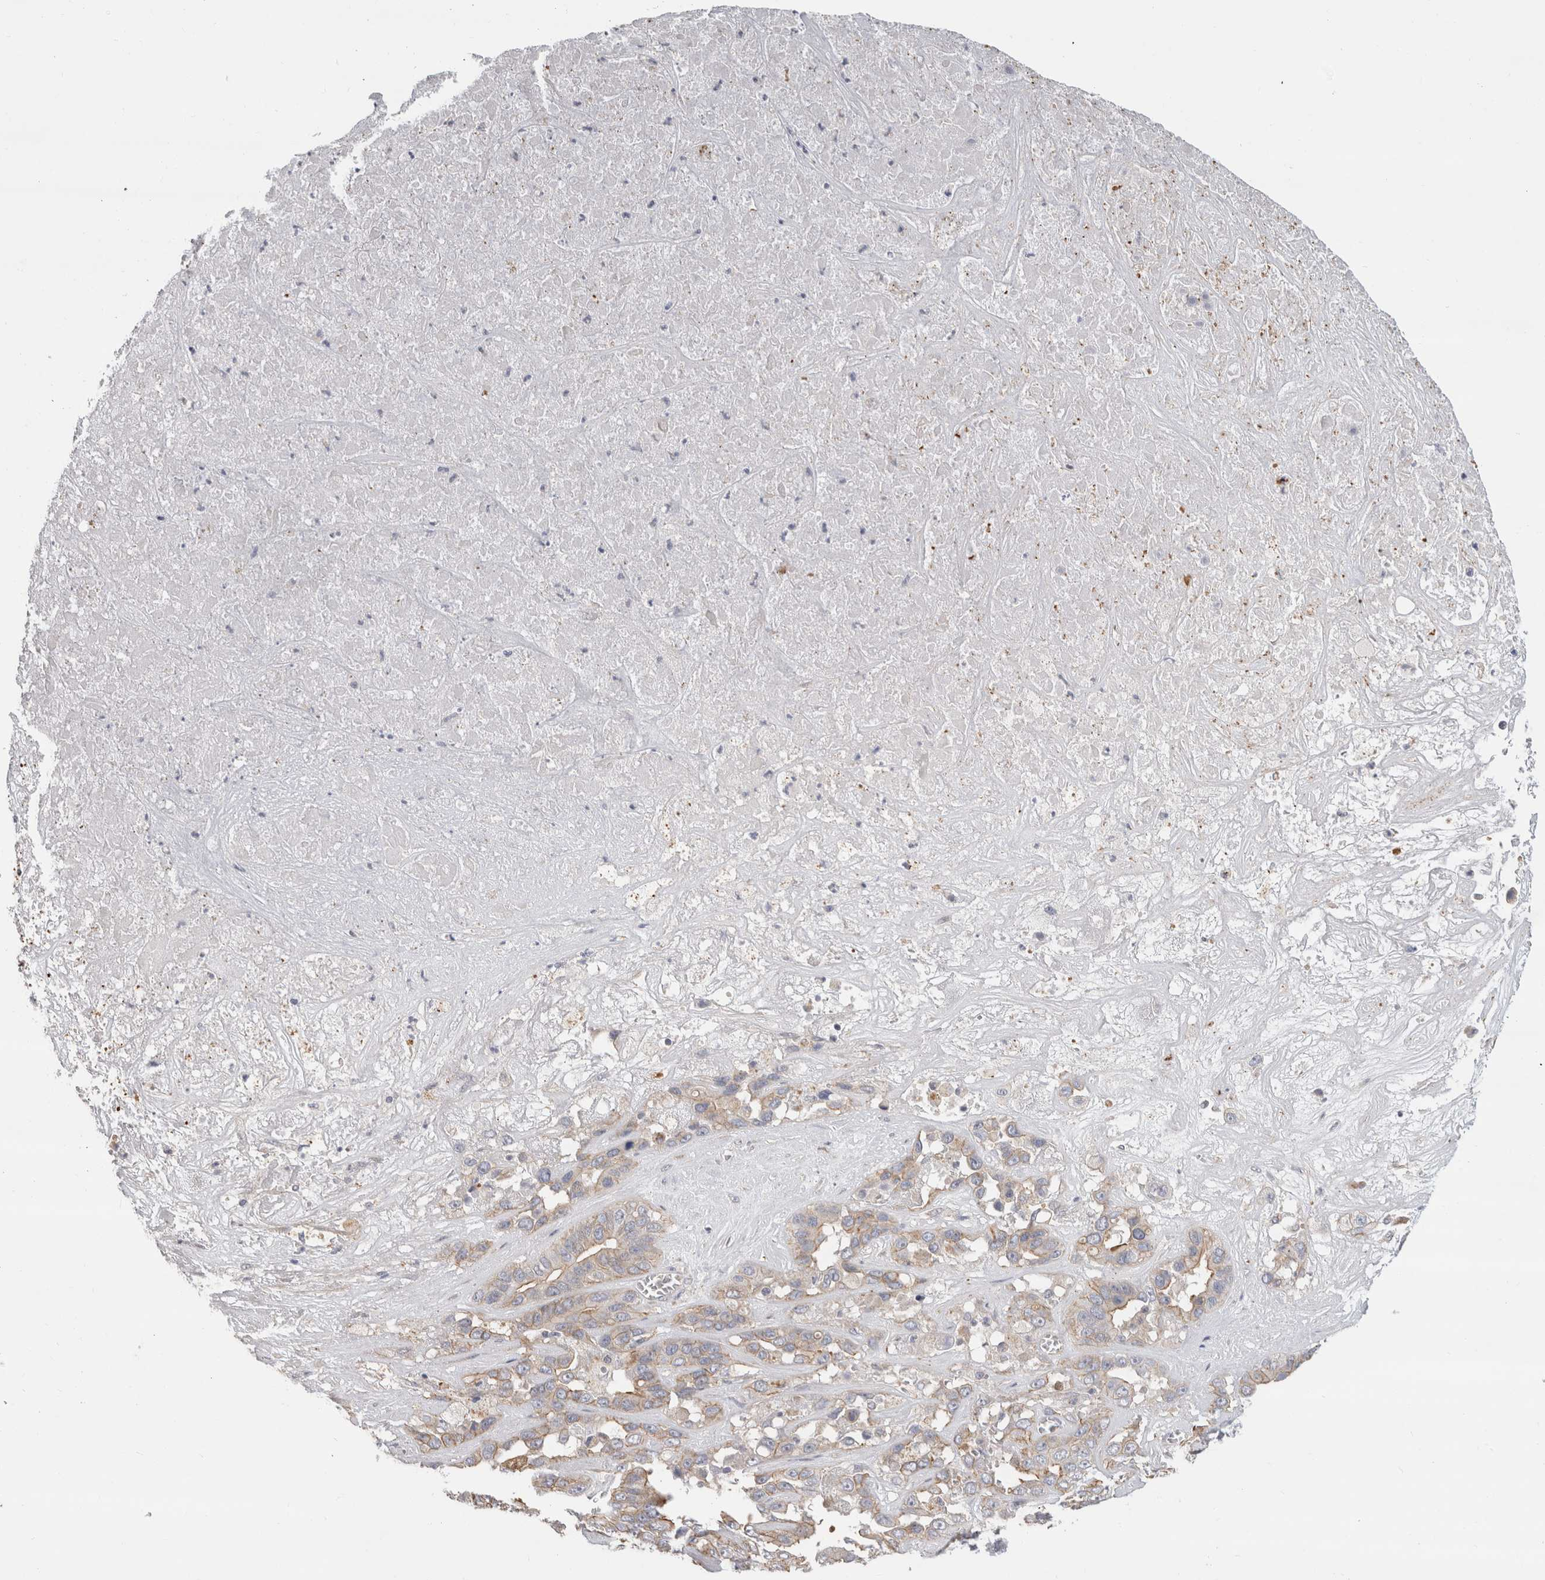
{"staining": {"intensity": "moderate", "quantity": "<25%", "location": "cytoplasmic/membranous"}, "tissue": "liver cancer", "cell_type": "Tumor cells", "image_type": "cancer", "snomed": [{"axis": "morphology", "description": "Cholangiocarcinoma"}, {"axis": "topography", "description": "Liver"}], "caption": "This photomicrograph exhibits immunohistochemistry staining of liver cancer, with low moderate cytoplasmic/membranous expression in approximately <25% of tumor cells.", "gene": "AFP", "patient": {"sex": "female", "age": 52}}